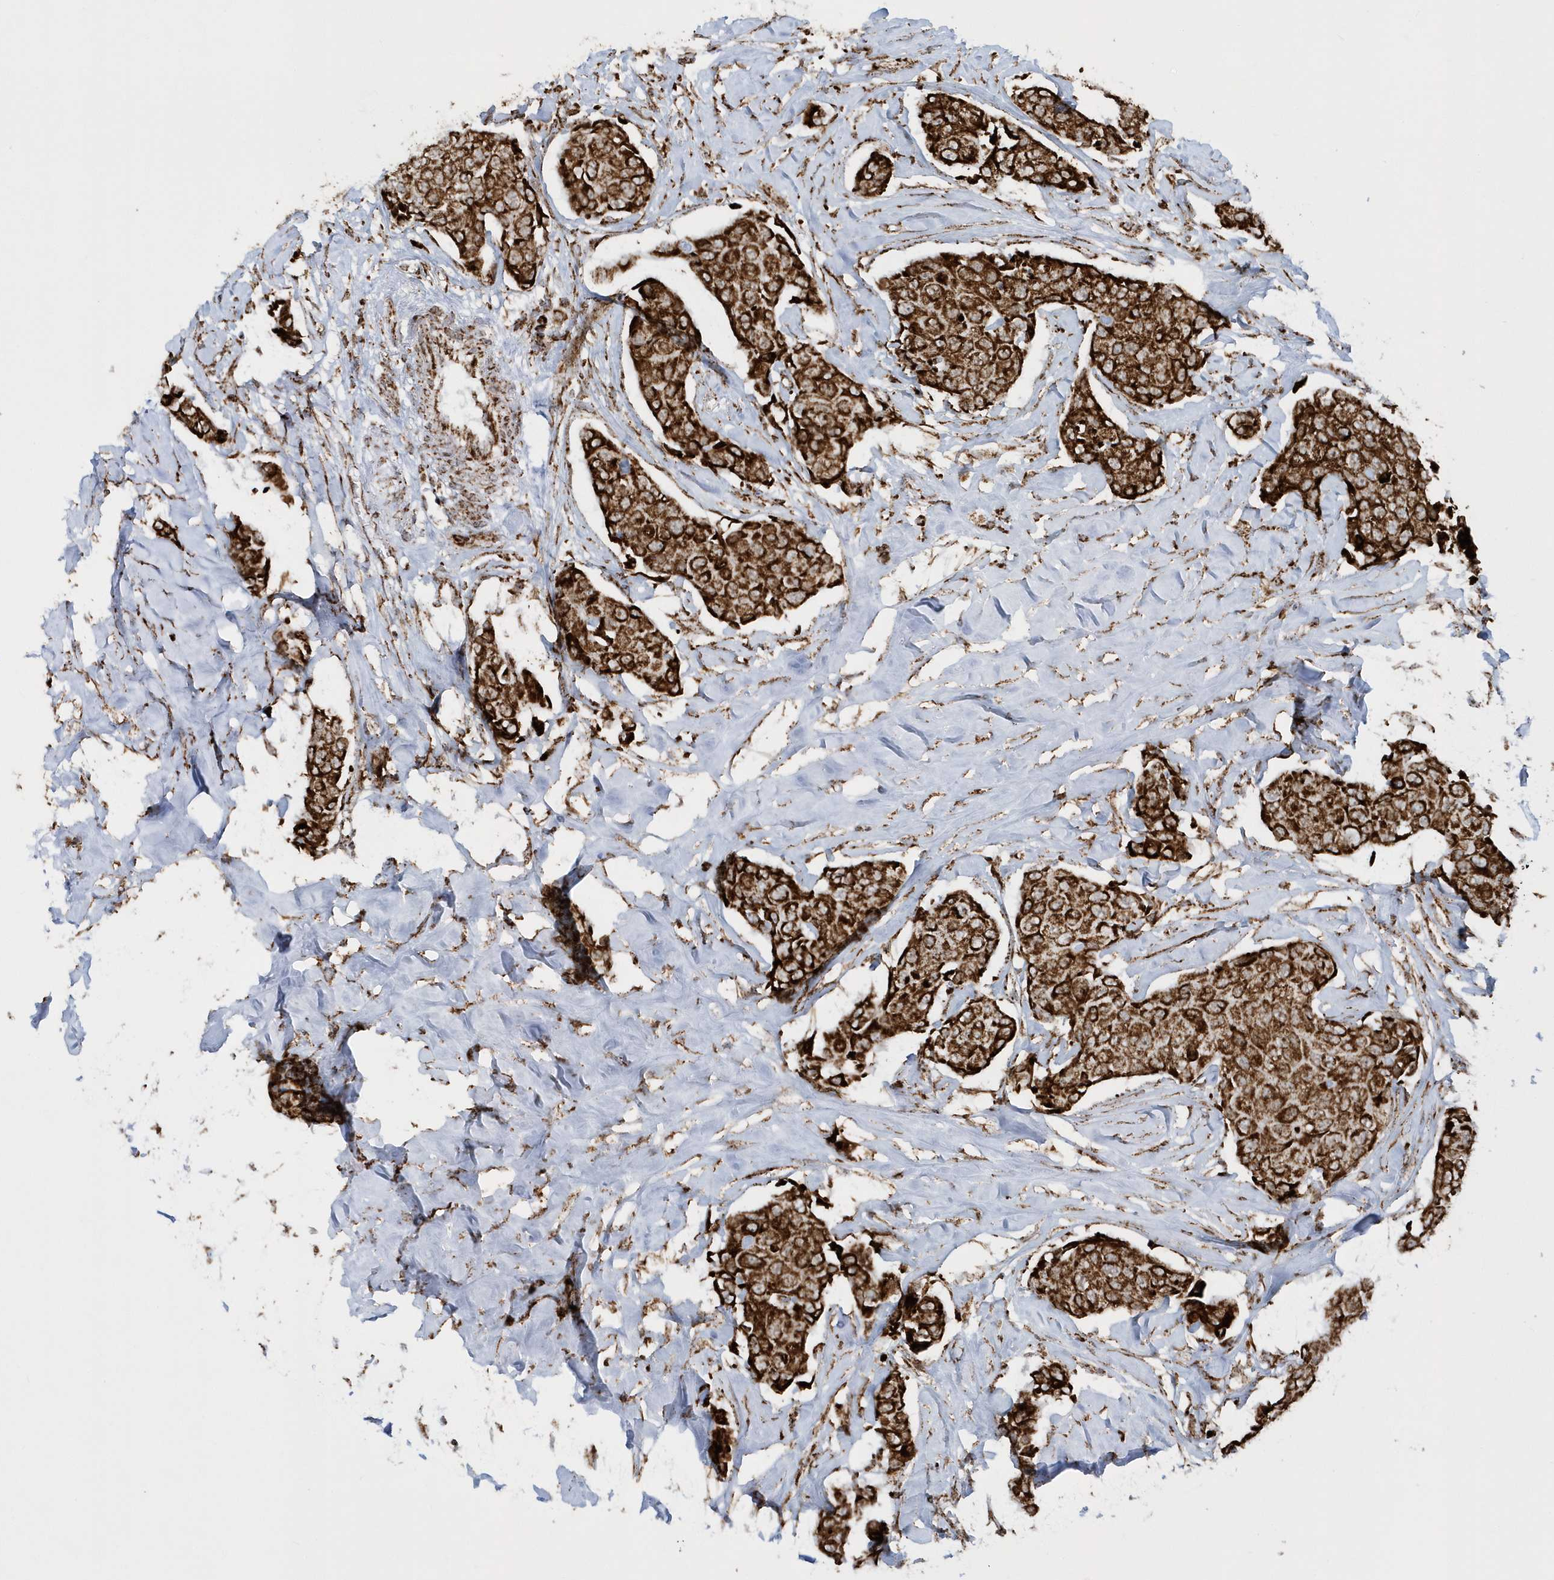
{"staining": {"intensity": "strong", "quantity": ">75%", "location": "cytoplasmic/membranous"}, "tissue": "breast cancer", "cell_type": "Tumor cells", "image_type": "cancer", "snomed": [{"axis": "morphology", "description": "Duct carcinoma"}, {"axis": "topography", "description": "Breast"}], "caption": "Immunohistochemistry (IHC) of human breast cancer (invasive ductal carcinoma) demonstrates high levels of strong cytoplasmic/membranous expression in approximately >75% of tumor cells.", "gene": "CRY2", "patient": {"sex": "female", "age": 80}}